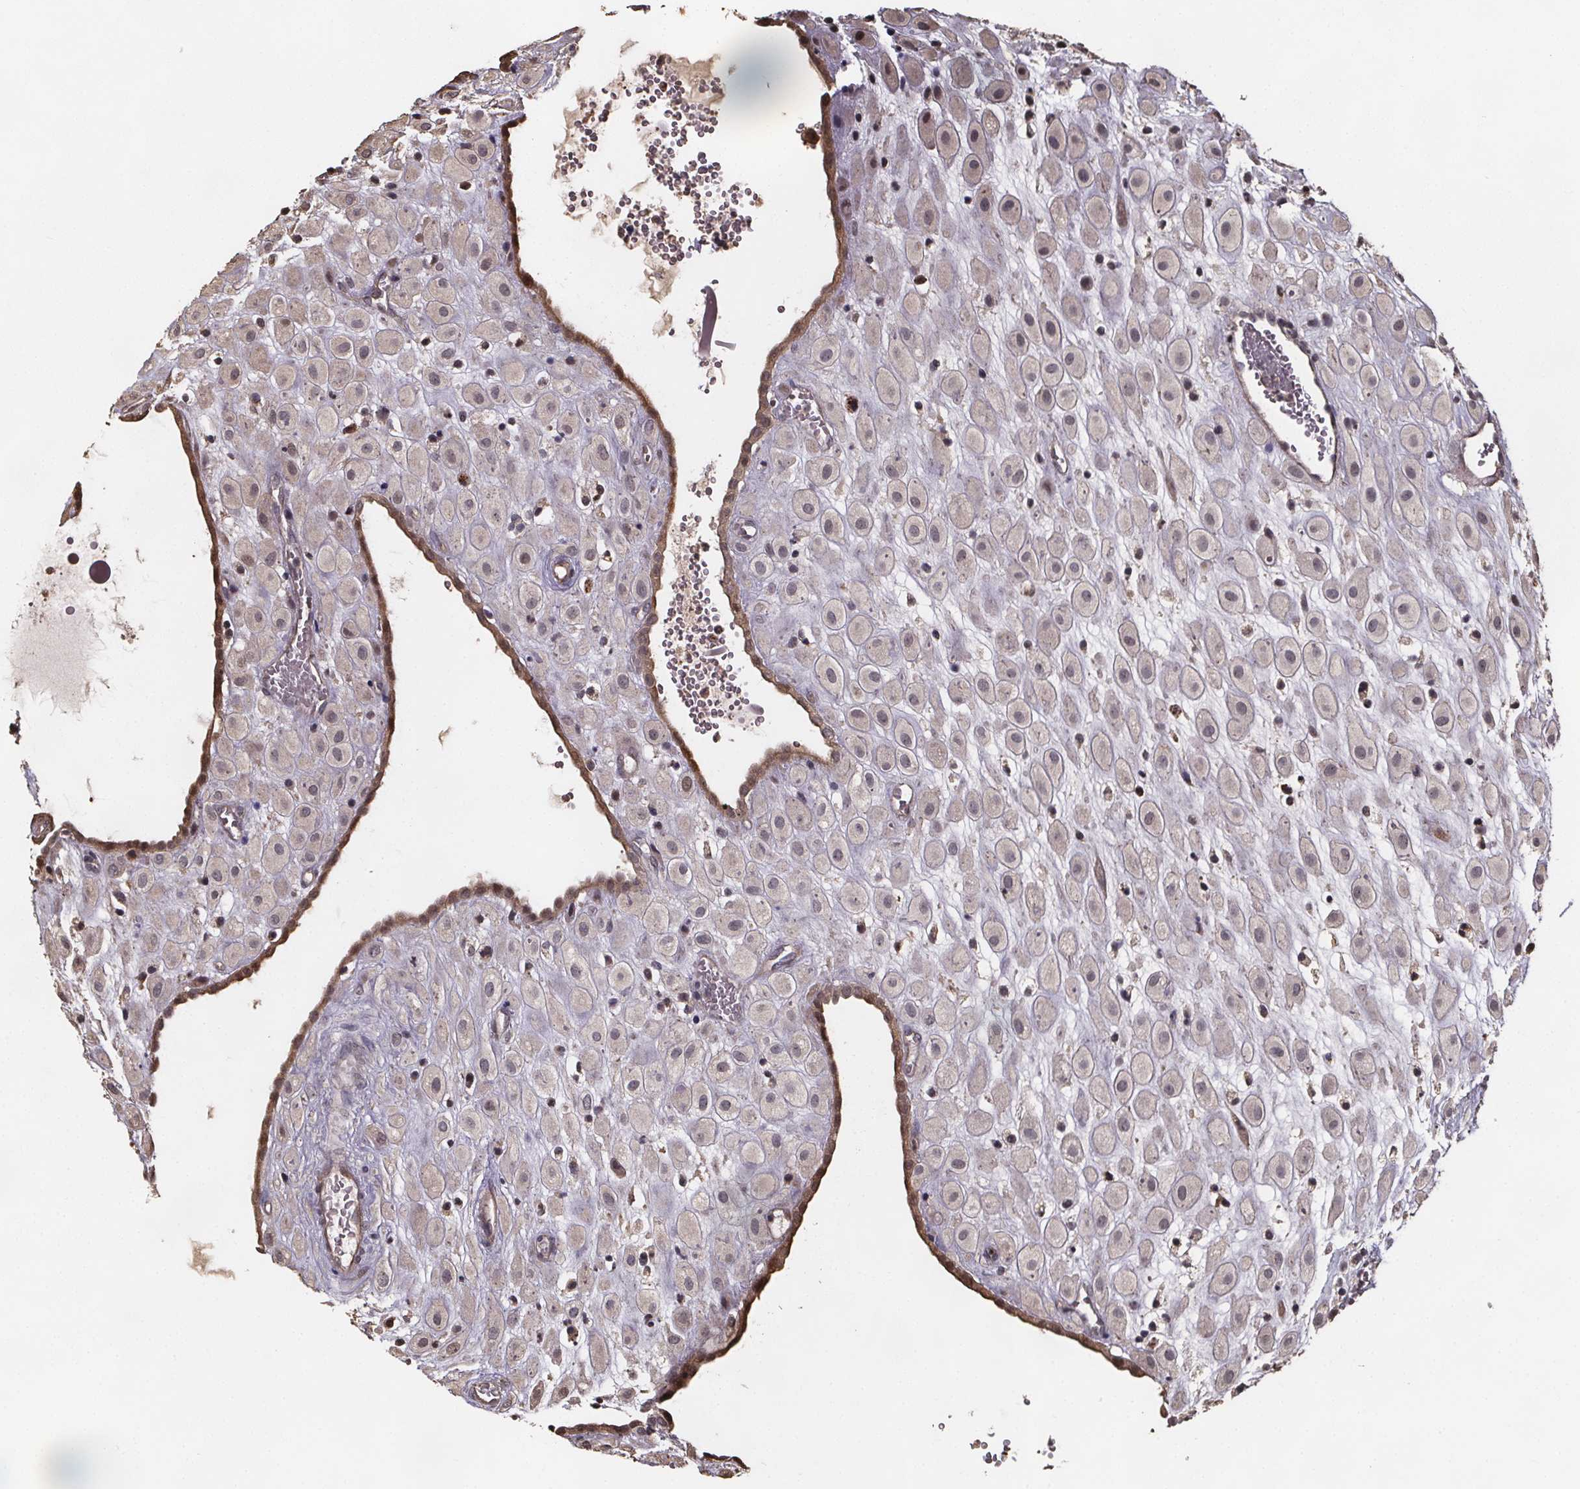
{"staining": {"intensity": "weak", "quantity": "<25%", "location": "nuclear"}, "tissue": "placenta", "cell_type": "Decidual cells", "image_type": "normal", "snomed": [{"axis": "morphology", "description": "Normal tissue, NOS"}, {"axis": "topography", "description": "Placenta"}], "caption": "The immunohistochemistry (IHC) image has no significant positivity in decidual cells of placenta. (Stains: DAB (3,3'-diaminobenzidine) immunohistochemistry (IHC) with hematoxylin counter stain, Microscopy: brightfield microscopy at high magnification).", "gene": "ZNF879", "patient": {"sex": "female", "age": 24}}